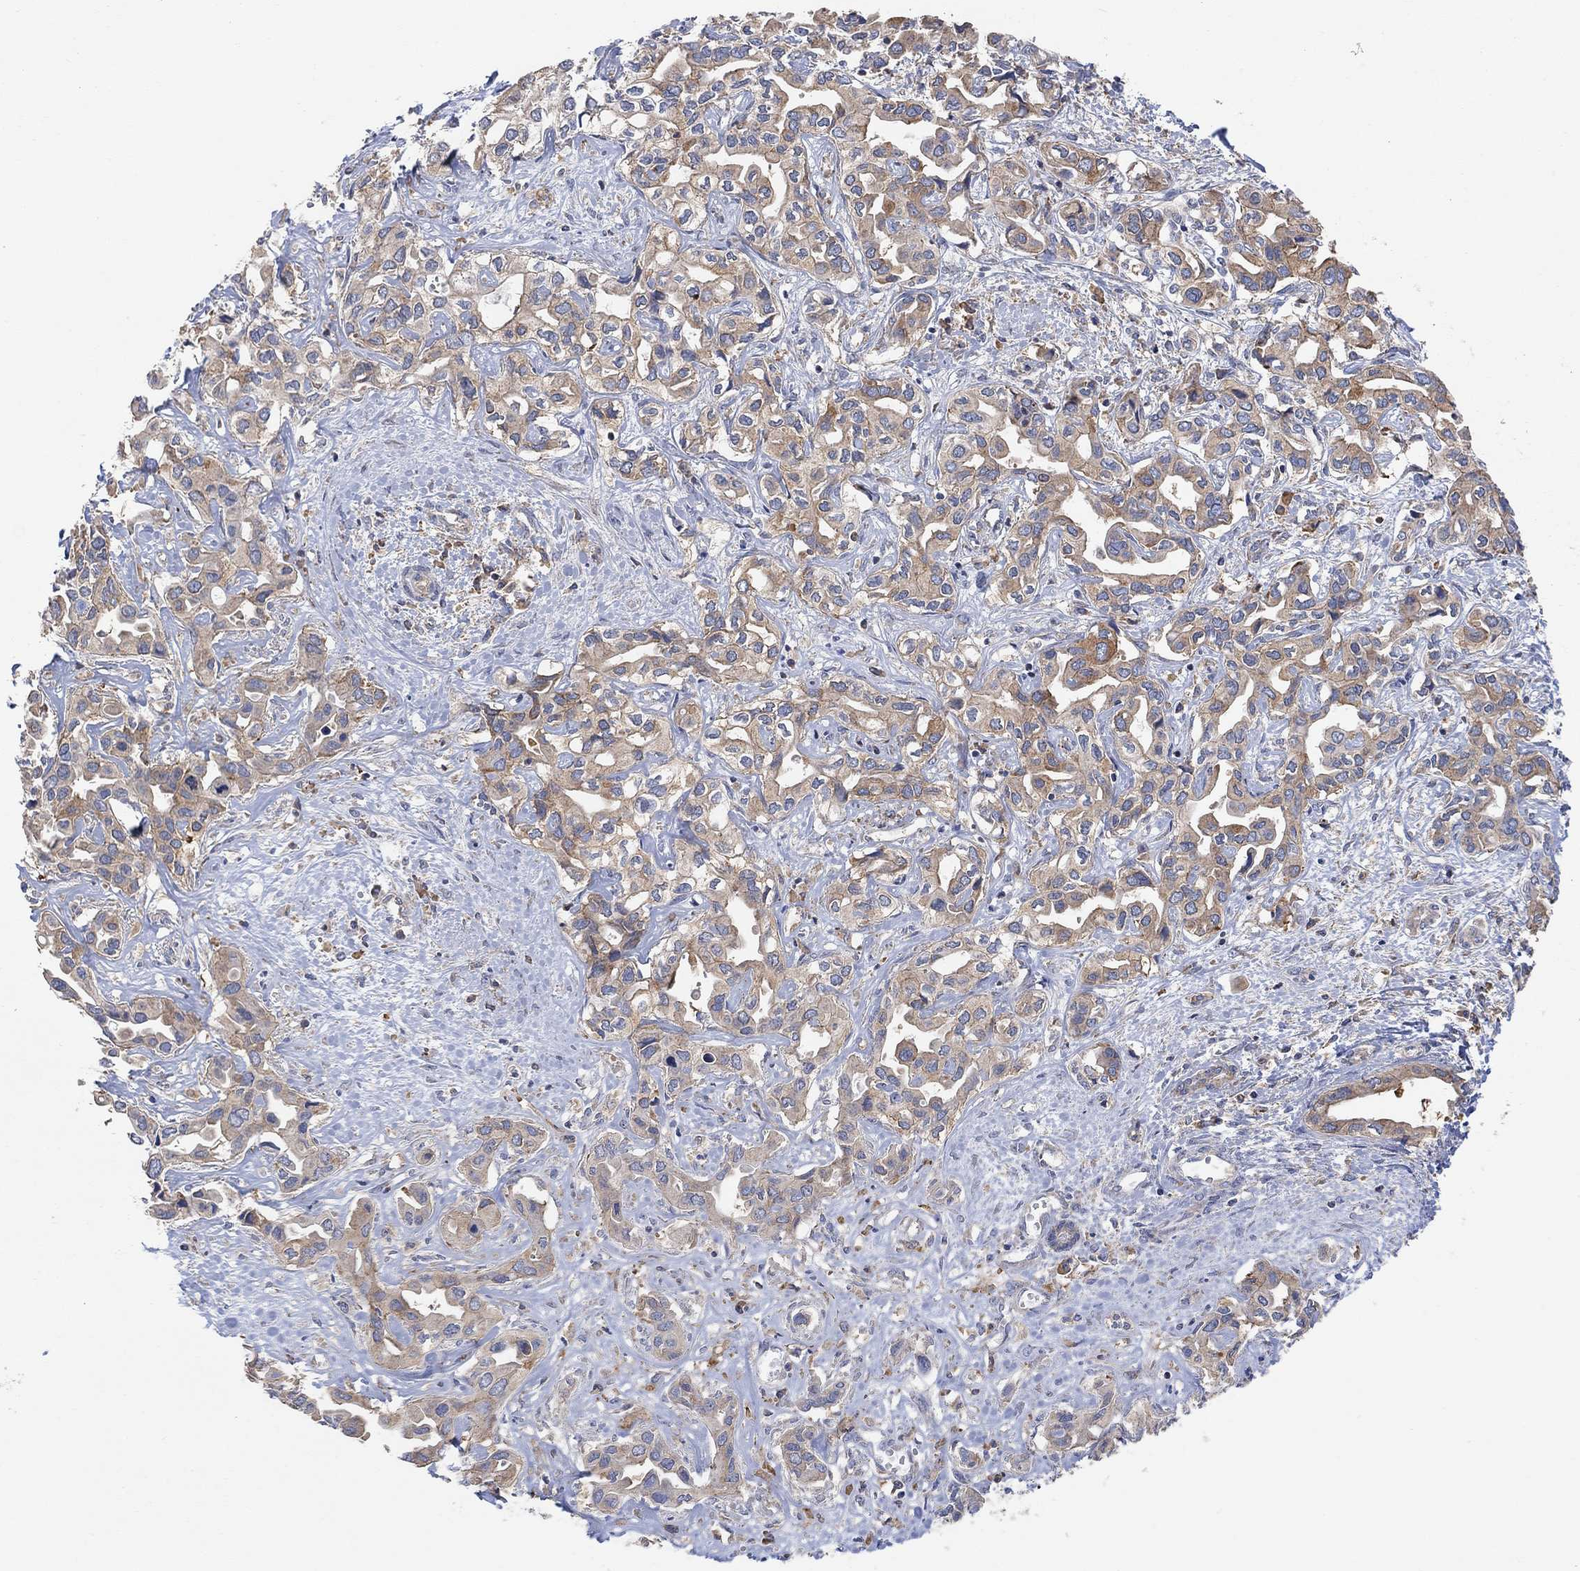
{"staining": {"intensity": "moderate", "quantity": ">75%", "location": "cytoplasmic/membranous"}, "tissue": "liver cancer", "cell_type": "Tumor cells", "image_type": "cancer", "snomed": [{"axis": "morphology", "description": "Cholangiocarcinoma"}, {"axis": "topography", "description": "Liver"}], "caption": "Immunohistochemical staining of human cholangiocarcinoma (liver) reveals medium levels of moderate cytoplasmic/membranous staining in approximately >75% of tumor cells. The protein of interest is stained brown, and the nuclei are stained in blue (DAB (3,3'-diaminobenzidine) IHC with brightfield microscopy, high magnification).", "gene": "BLOC1S3", "patient": {"sex": "female", "age": 64}}